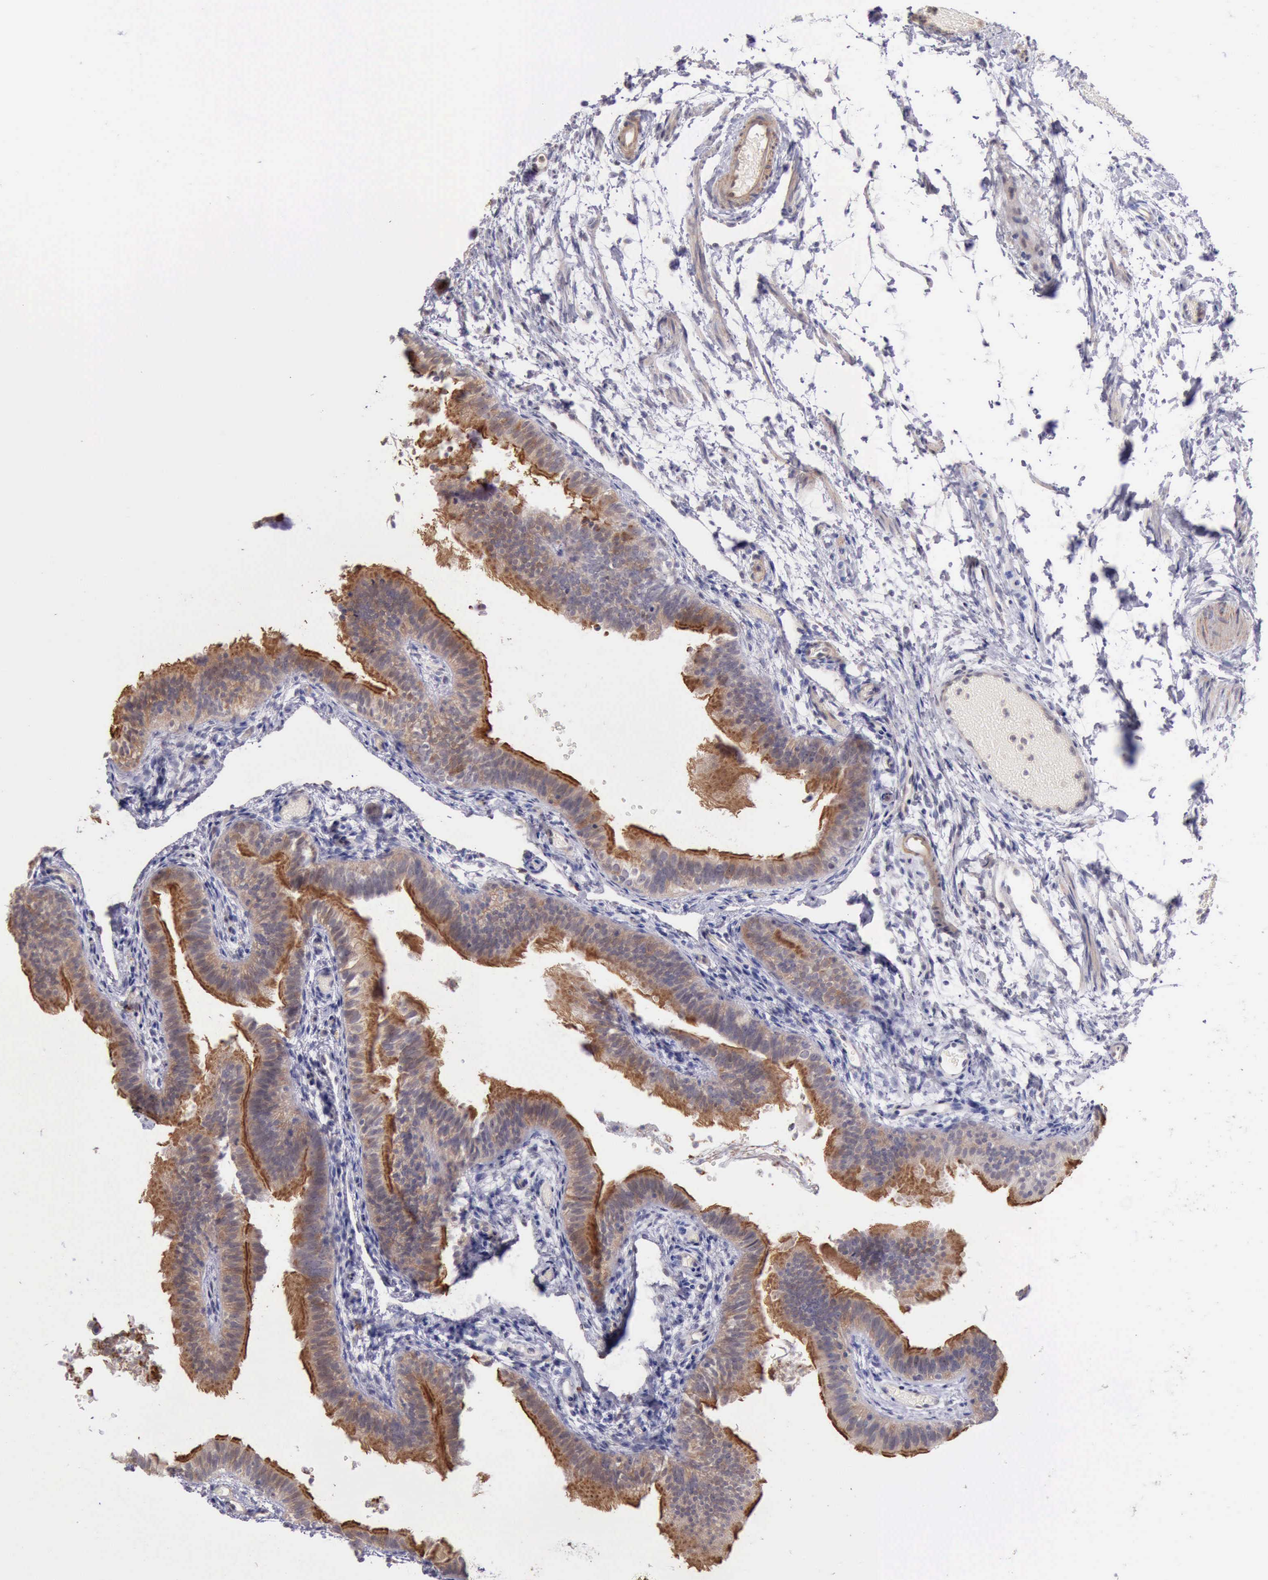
{"staining": {"intensity": "moderate", "quantity": ">75%", "location": "cytoplasmic/membranous"}, "tissue": "fallopian tube", "cell_type": "Glandular cells", "image_type": "normal", "snomed": [{"axis": "morphology", "description": "Normal tissue, NOS"}, {"axis": "morphology", "description": "Dermoid, NOS"}, {"axis": "topography", "description": "Fallopian tube"}], "caption": "Protein staining displays moderate cytoplasmic/membranous staining in approximately >75% of glandular cells in benign fallopian tube.", "gene": "DNAJB7", "patient": {"sex": "female", "age": 33}}